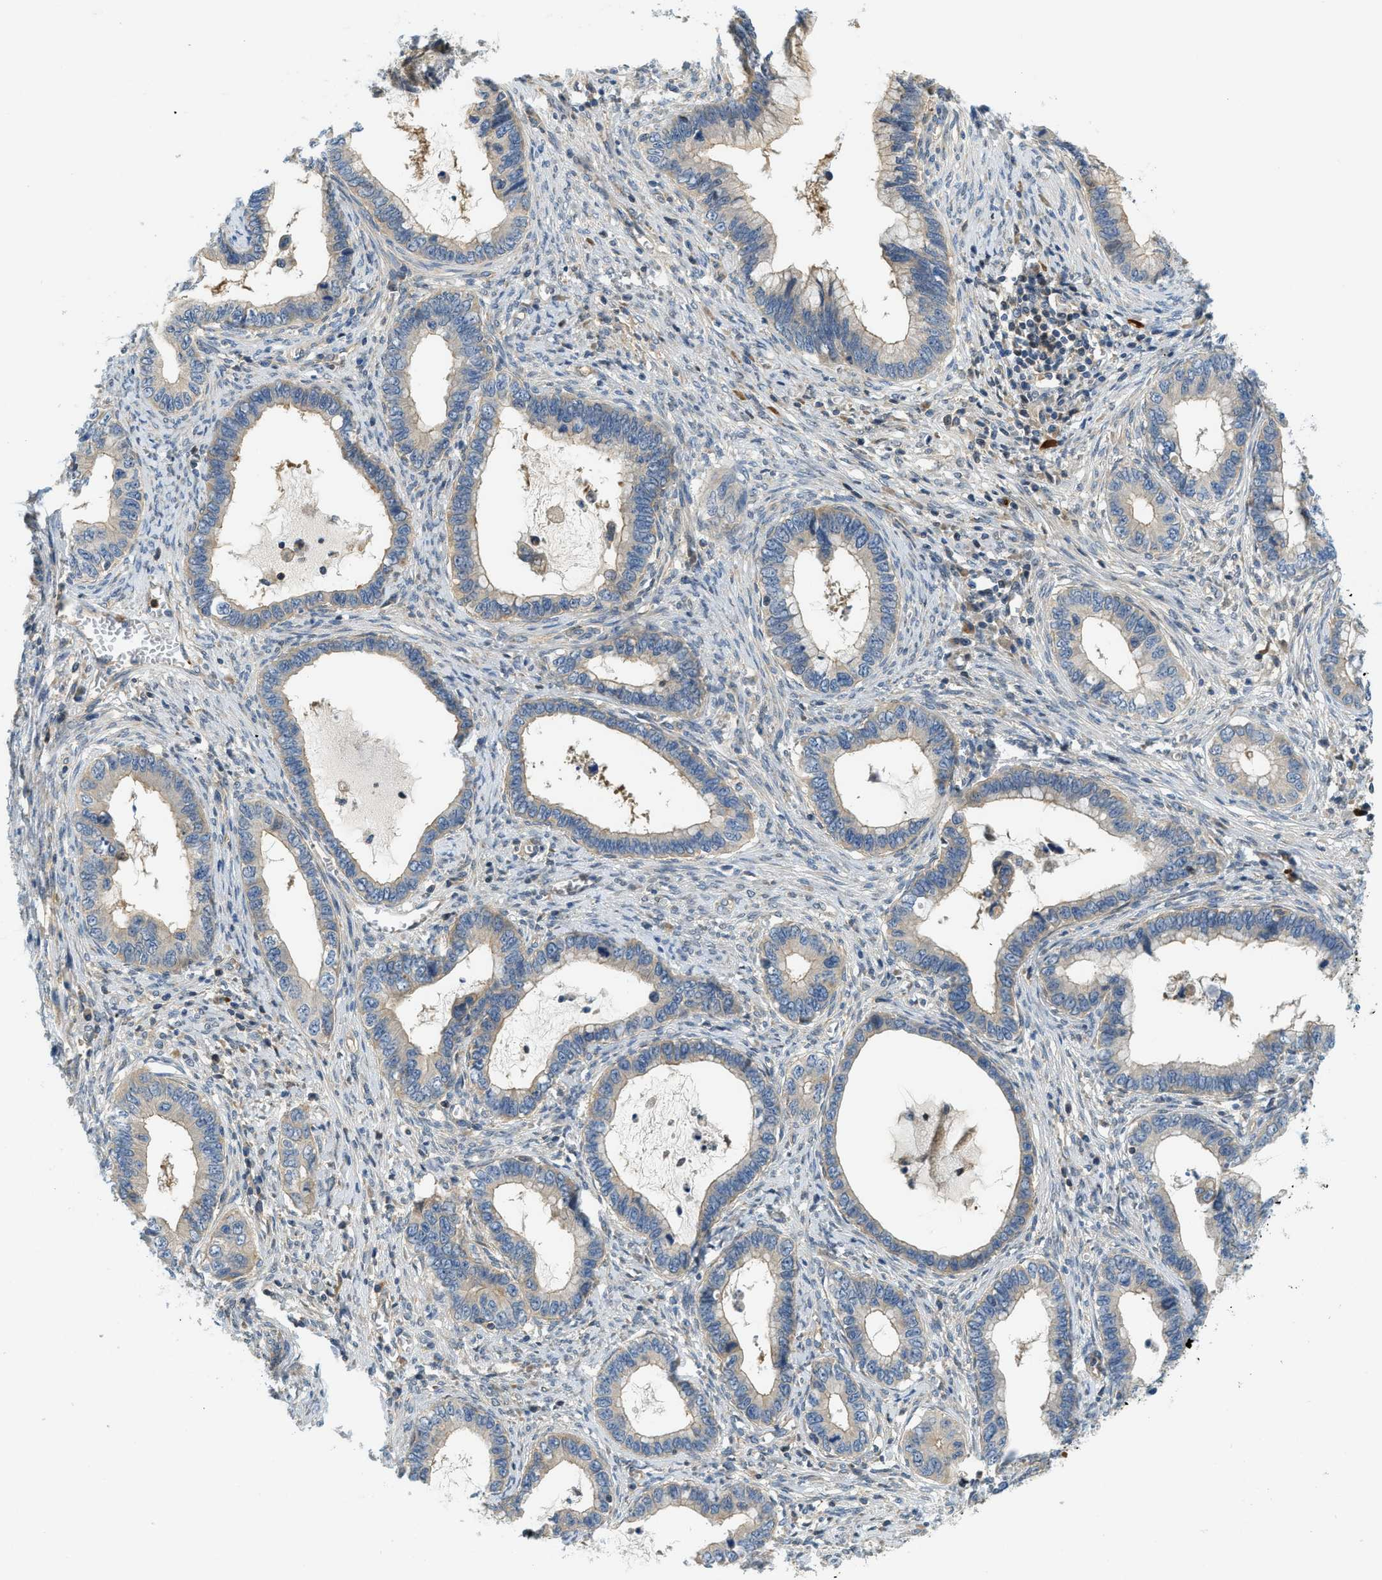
{"staining": {"intensity": "weak", "quantity": "25%-75%", "location": "cytoplasmic/membranous"}, "tissue": "cervical cancer", "cell_type": "Tumor cells", "image_type": "cancer", "snomed": [{"axis": "morphology", "description": "Adenocarcinoma, NOS"}, {"axis": "topography", "description": "Cervix"}], "caption": "DAB (3,3'-diaminobenzidine) immunohistochemical staining of cervical adenocarcinoma demonstrates weak cytoplasmic/membranous protein positivity in approximately 25%-75% of tumor cells.", "gene": "KCNK1", "patient": {"sex": "female", "age": 44}}